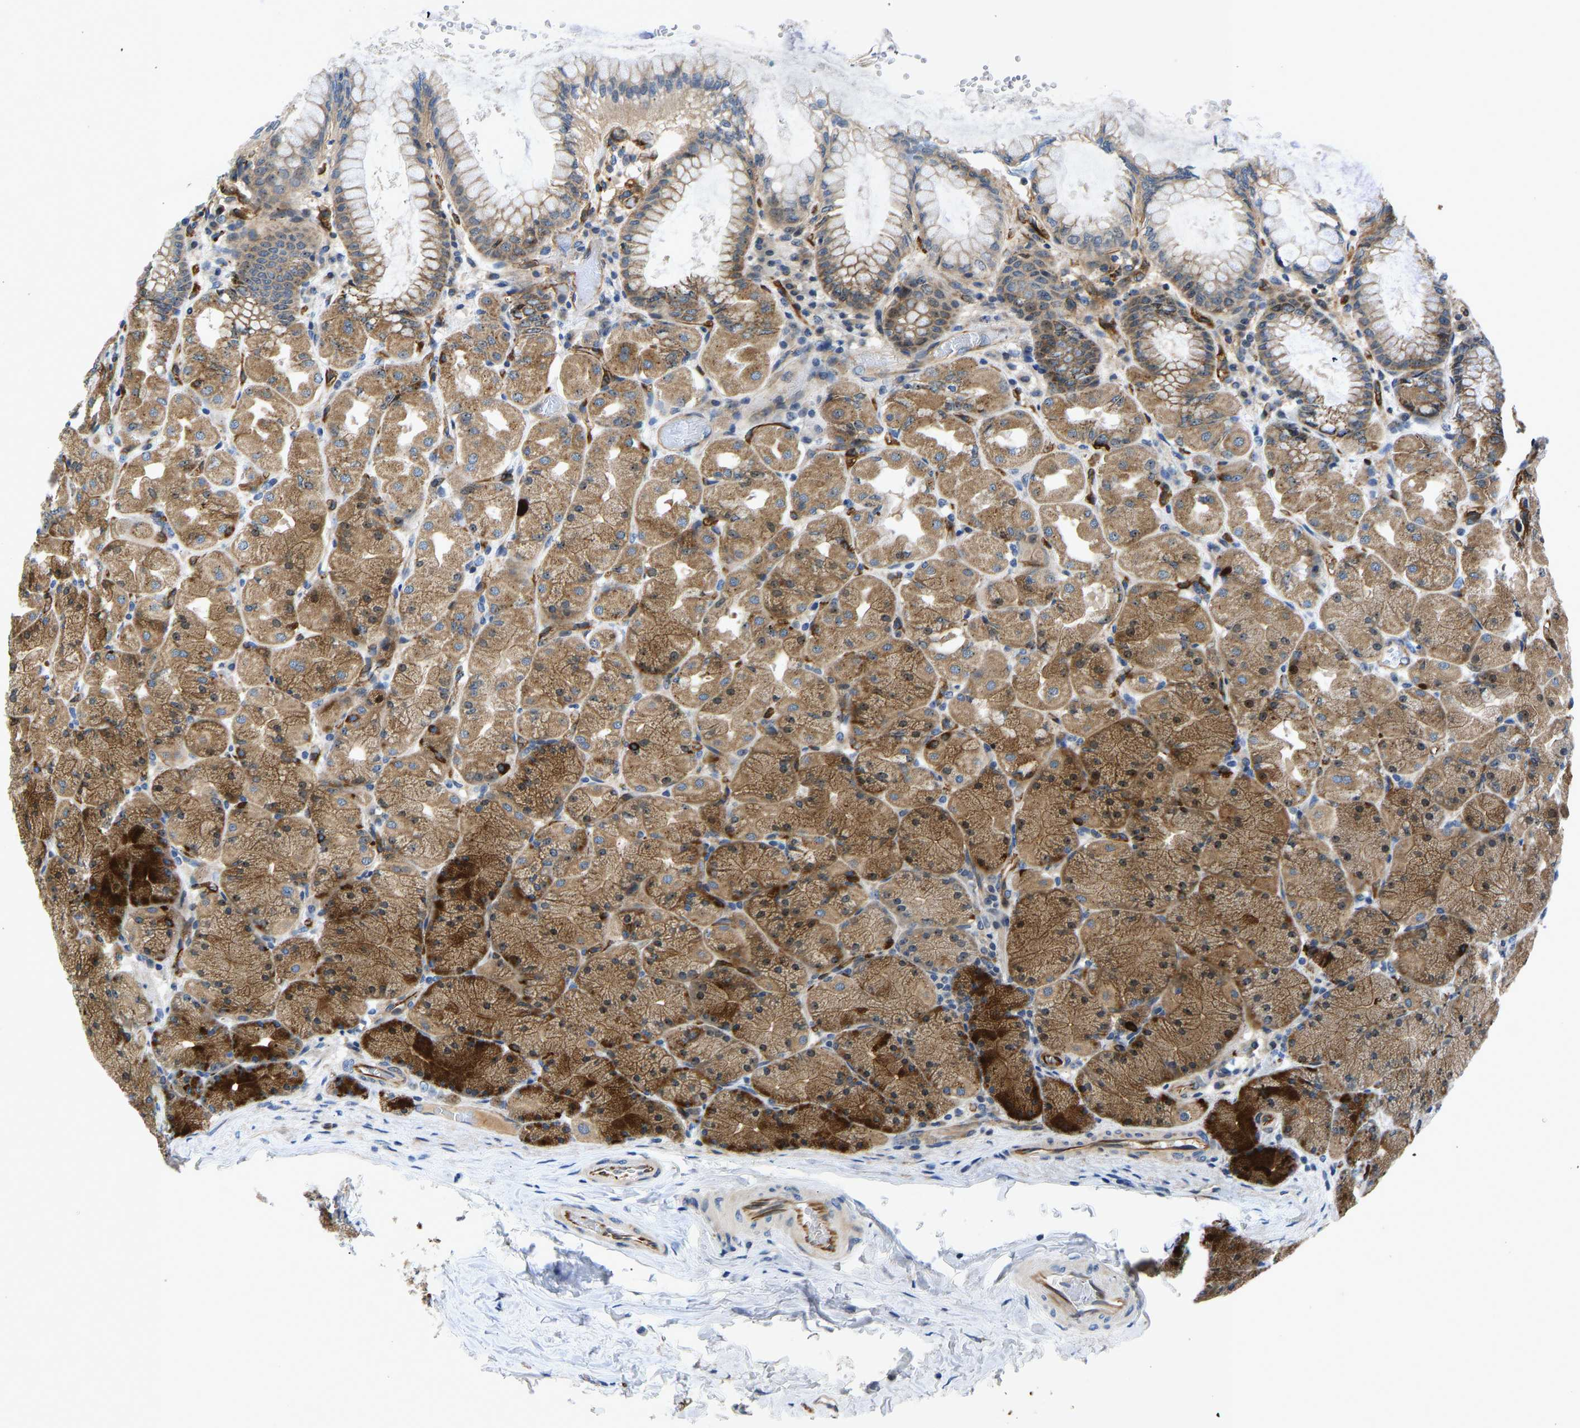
{"staining": {"intensity": "strong", "quantity": ">75%", "location": "cytoplasmic/membranous"}, "tissue": "stomach", "cell_type": "Glandular cells", "image_type": "normal", "snomed": [{"axis": "morphology", "description": "Normal tissue, NOS"}, {"axis": "topography", "description": "Stomach, upper"}], "caption": "Glandular cells show high levels of strong cytoplasmic/membranous staining in approximately >75% of cells in benign human stomach. Nuclei are stained in blue.", "gene": "RESF1", "patient": {"sex": "female", "age": 56}}